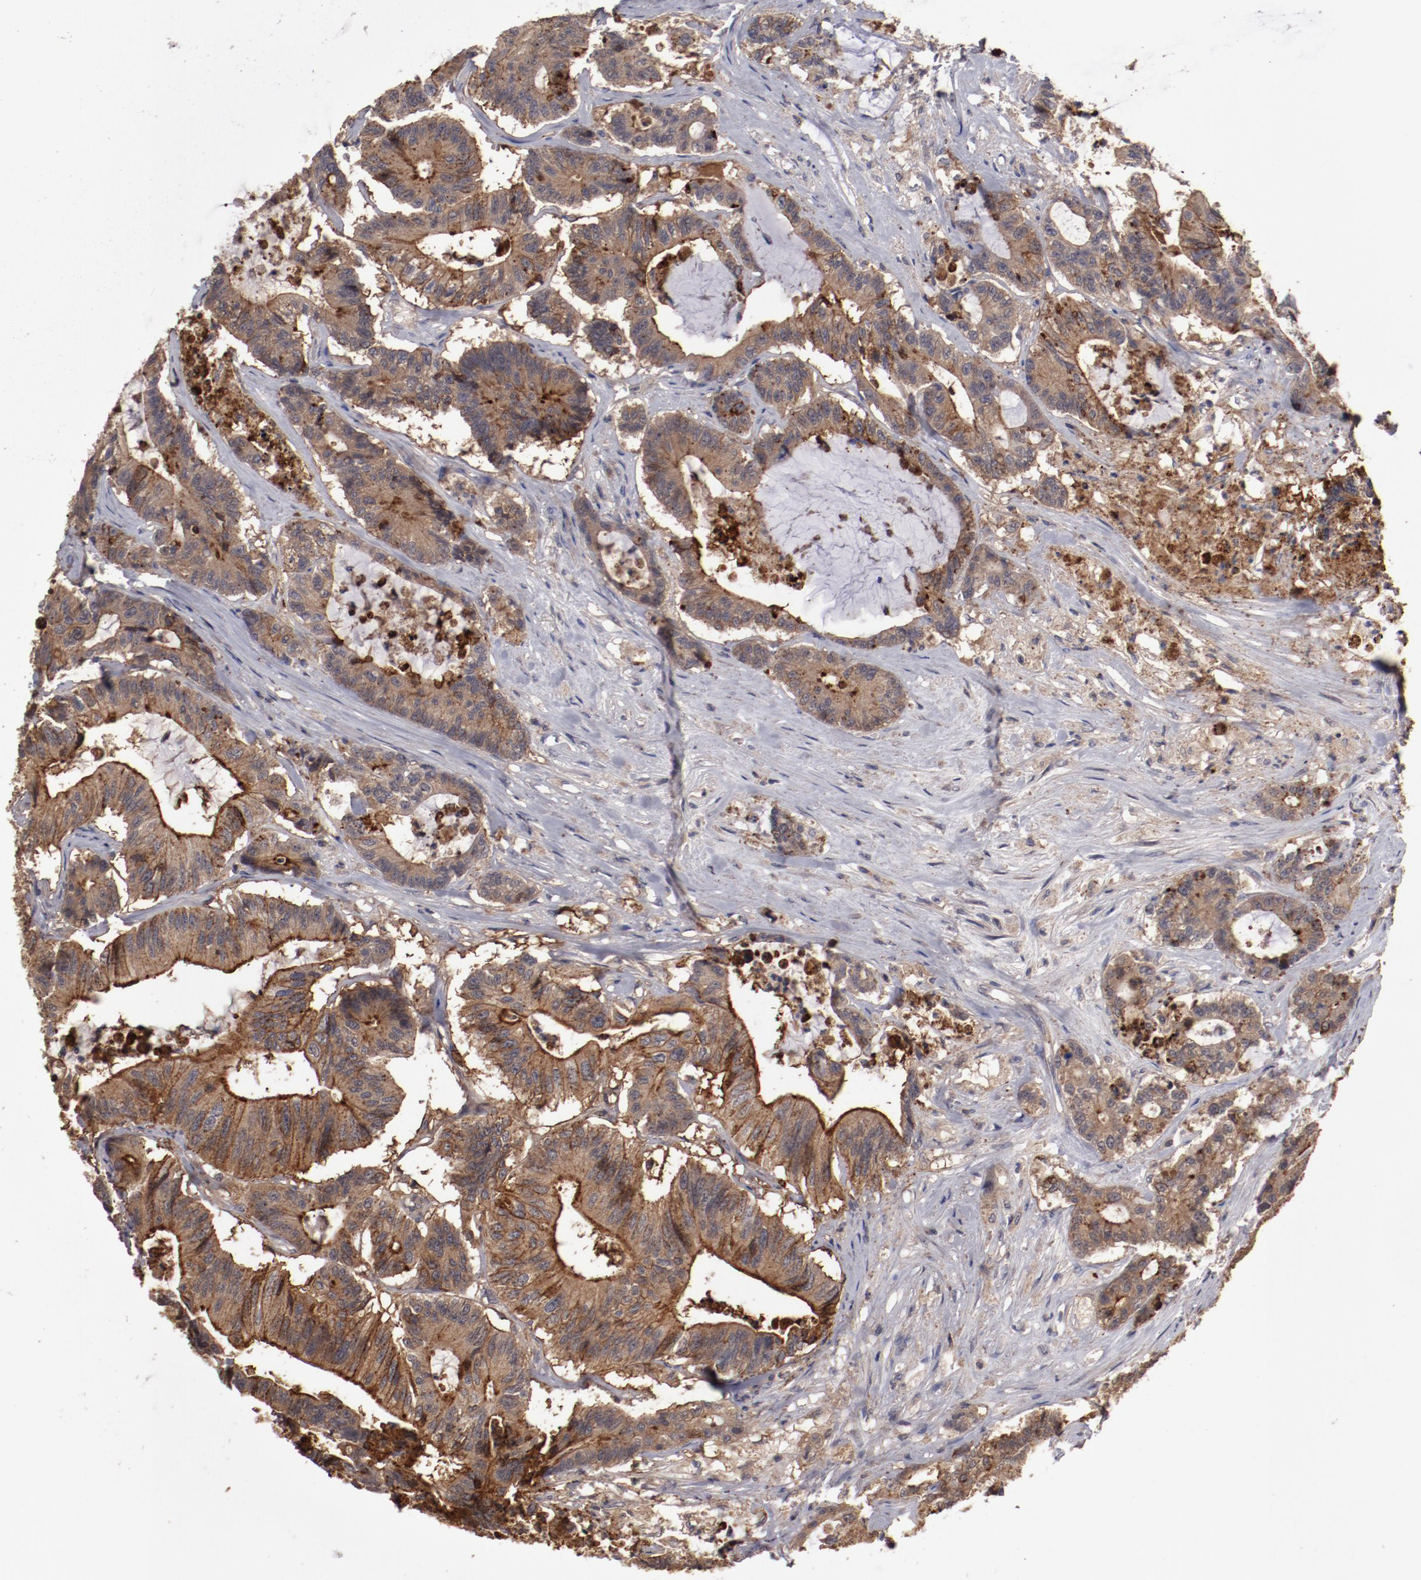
{"staining": {"intensity": "strong", "quantity": ">75%", "location": "cytoplasmic/membranous"}, "tissue": "colorectal cancer", "cell_type": "Tumor cells", "image_type": "cancer", "snomed": [{"axis": "morphology", "description": "Adenocarcinoma, NOS"}, {"axis": "topography", "description": "Colon"}], "caption": "The immunohistochemical stain highlights strong cytoplasmic/membranous expression in tumor cells of colorectal adenocarcinoma tissue. (DAB (3,3'-diaminobenzidine) IHC, brown staining for protein, blue staining for nuclei).", "gene": "LRRC75B", "patient": {"sex": "female", "age": 84}}